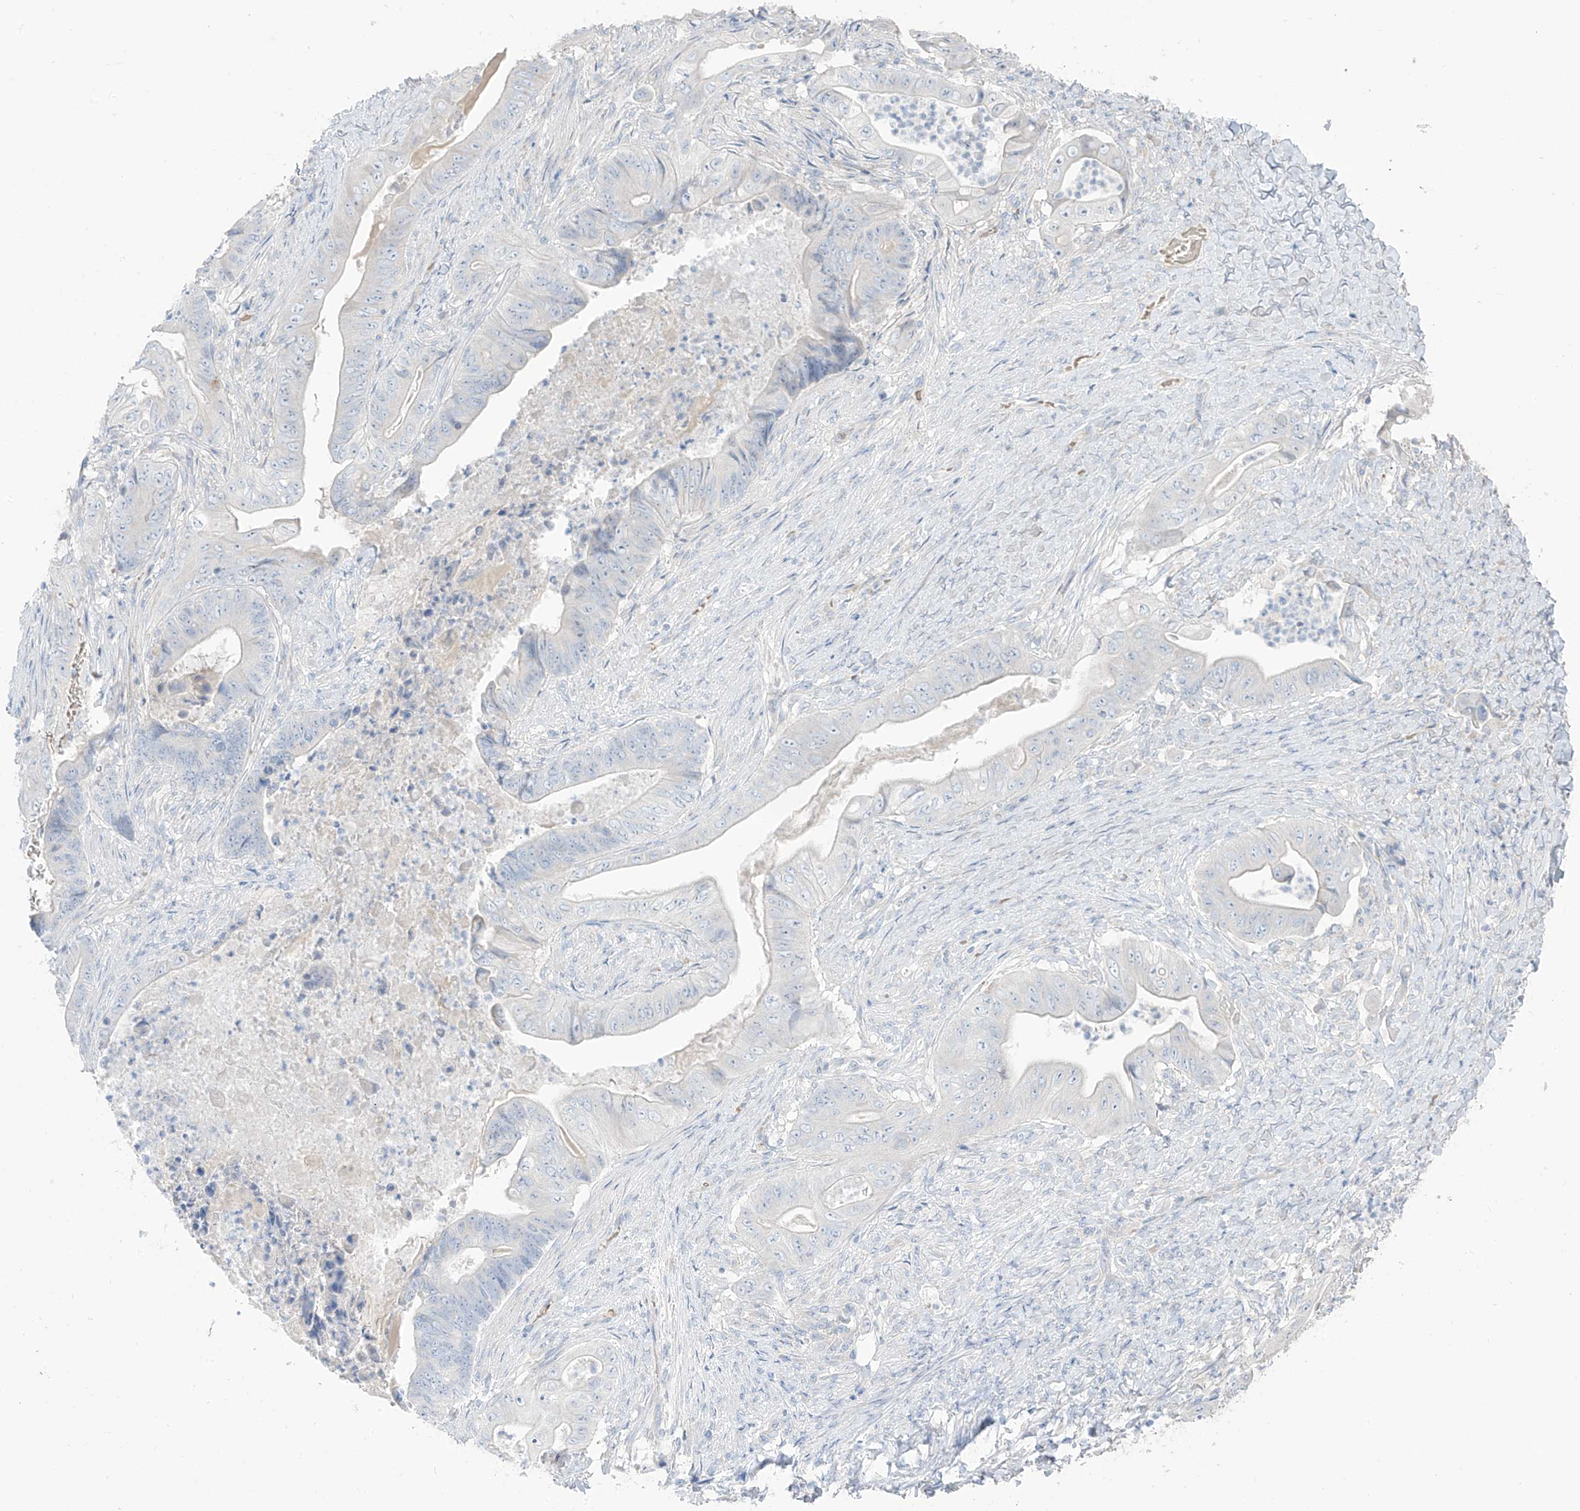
{"staining": {"intensity": "negative", "quantity": "none", "location": "none"}, "tissue": "stomach cancer", "cell_type": "Tumor cells", "image_type": "cancer", "snomed": [{"axis": "morphology", "description": "Adenocarcinoma, NOS"}, {"axis": "topography", "description": "Stomach"}], "caption": "Stomach cancer (adenocarcinoma) was stained to show a protein in brown. There is no significant positivity in tumor cells. (IHC, brightfield microscopy, high magnification).", "gene": "ASPRV1", "patient": {"sex": "female", "age": 73}}